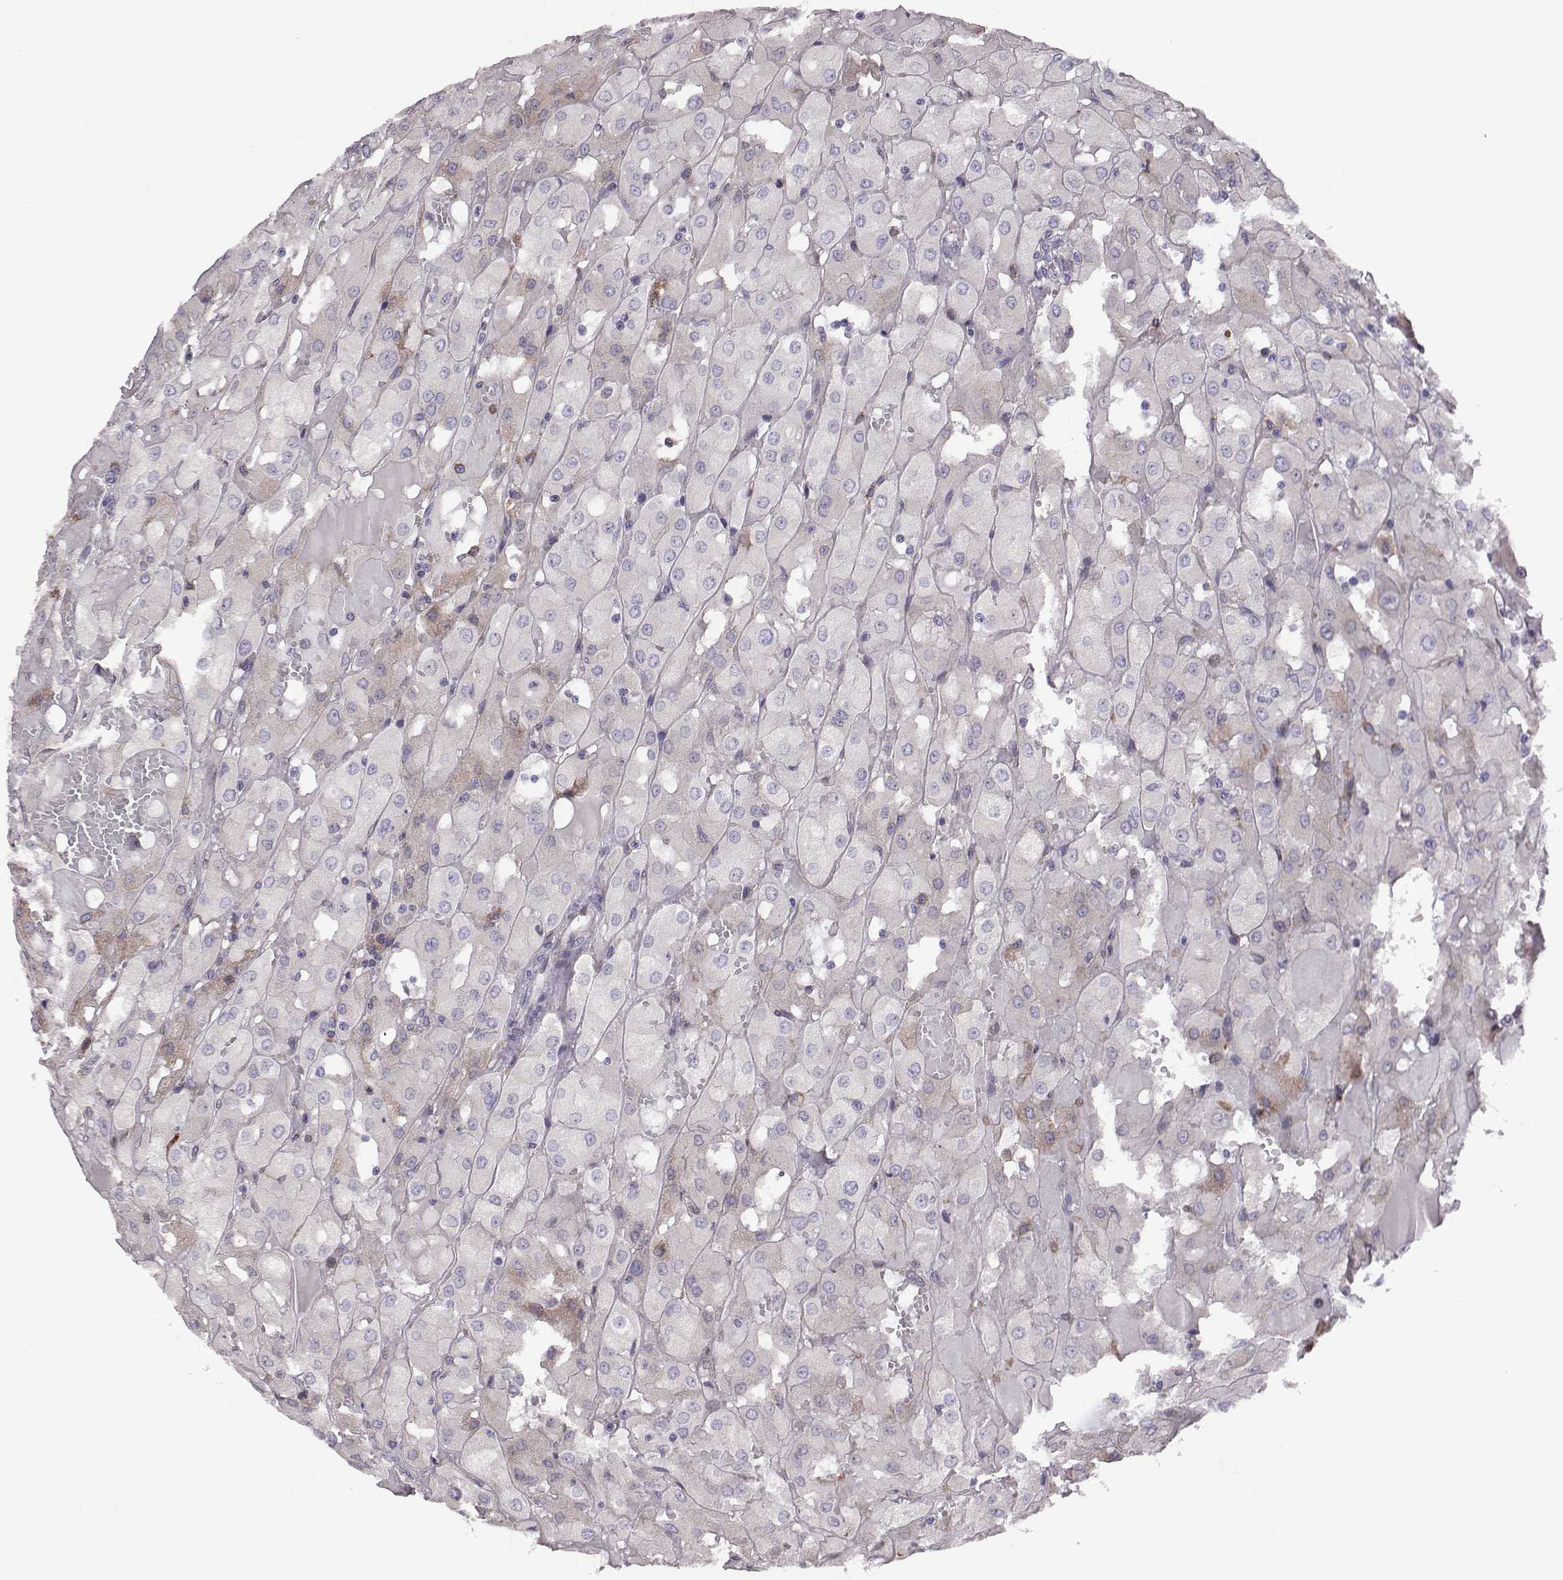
{"staining": {"intensity": "negative", "quantity": "none", "location": "none"}, "tissue": "renal cancer", "cell_type": "Tumor cells", "image_type": "cancer", "snomed": [{"axis": "morphology", "description": "Adenocarcinoma, NOS"}, {"axis": "topography", "description": "Kidney"}], "caption": "DAB (3,3'-diaminobenzidine) immunohistochemical staining of adenocarcinoma (renal) shows no significant expression in tumor cells. (DAB IHC visualized using brightfield microscopy, high magnification).", "gene": "SELENOI", "patient": {"sex": "male", "age": 72}}